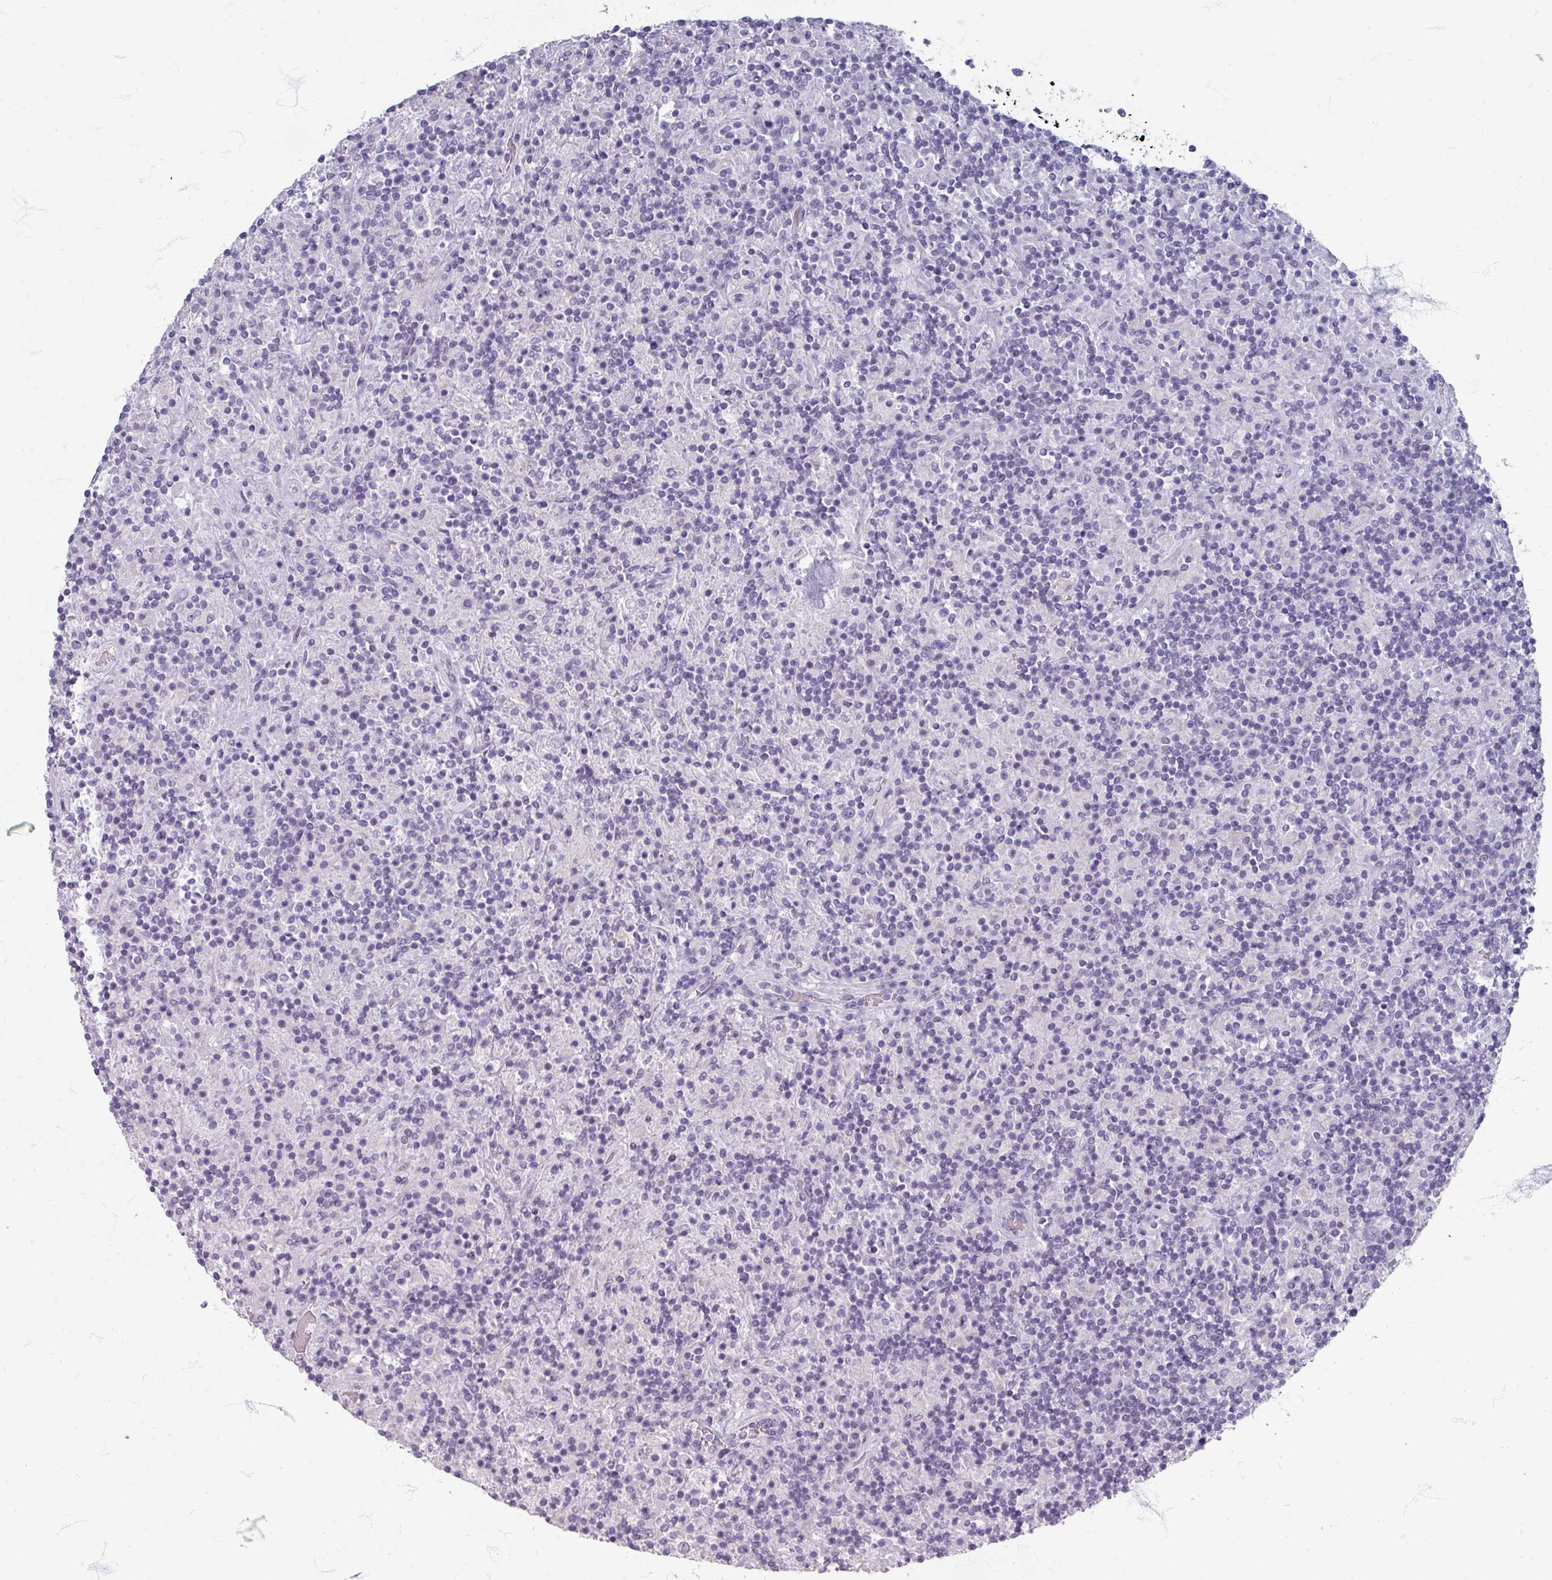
{"staining": {"intensity": "negative", "quantity": "none", "location": "none"}, "tissue": "lymphoma", "cell_type": "Tumor cells", "image_type": "cancer", "snomed": [{"axis": "morphology", "description": "Hodgkin's disease, NOS"}, {"axis": "topography", "description": "Lymph node"}], "caption": "Tumor cells show no significant positivity in lymphoma.", "gene": "ZNF878", "patient": {"sex": "male", "age": 70}}